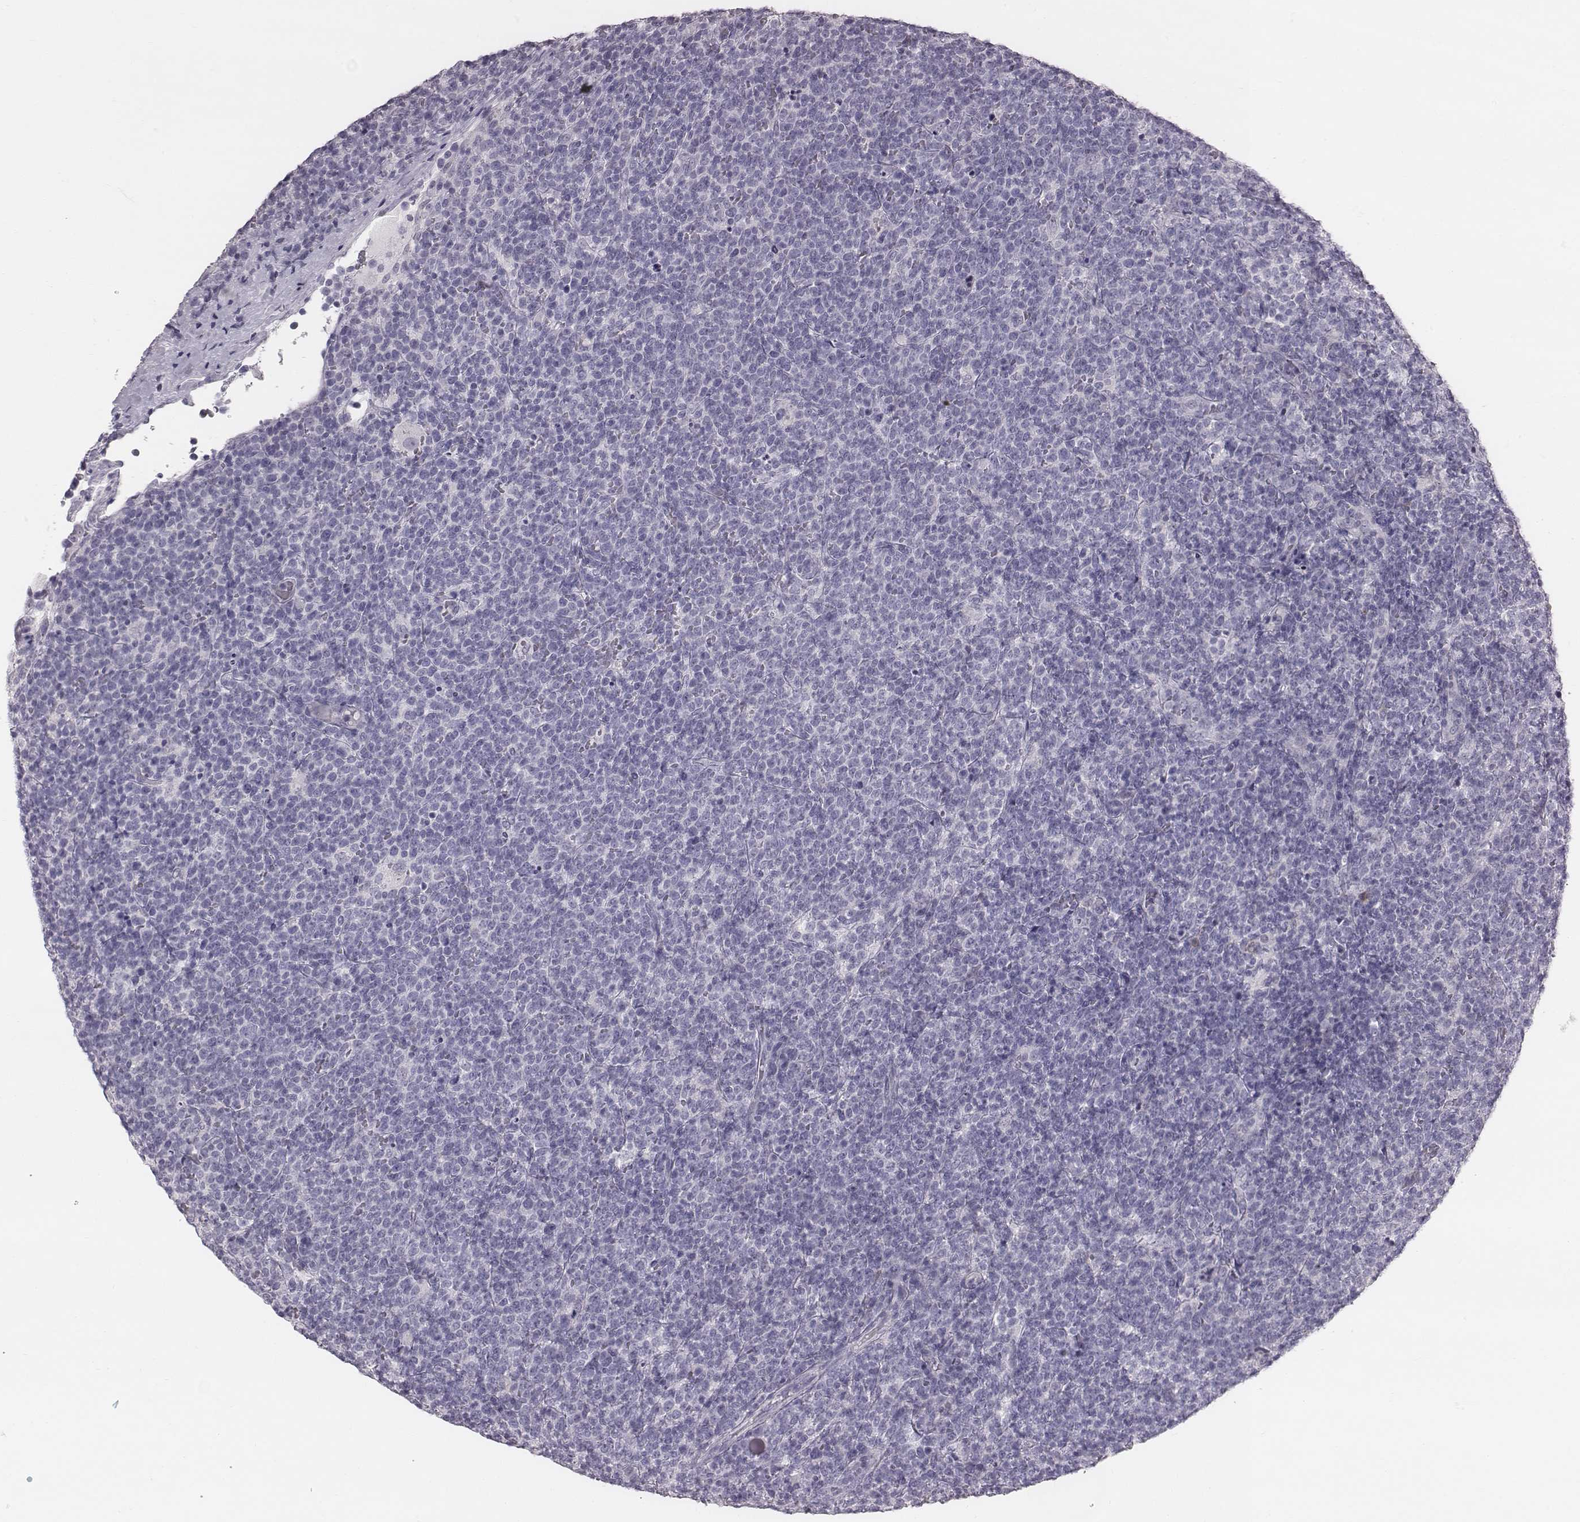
{"staining": {"intensity": "negative", "quantity": "none", "location": "none"}, "tissue": "lymphoma", "cell_type": "Tumor cells", "image_type": "cancer", "snomed": [{"axis": "morphology", "description": "Malignant lymphoma, non-Hodgkin's type, High grade"}, {"axis": "topography", "description": "Lymph node"}], "caption": "Protein analysis of lymphoma exhibits no significant staining in tumor cells.", "gene": "C6orf58", "patient": {"sex": "male", "age": 61}}